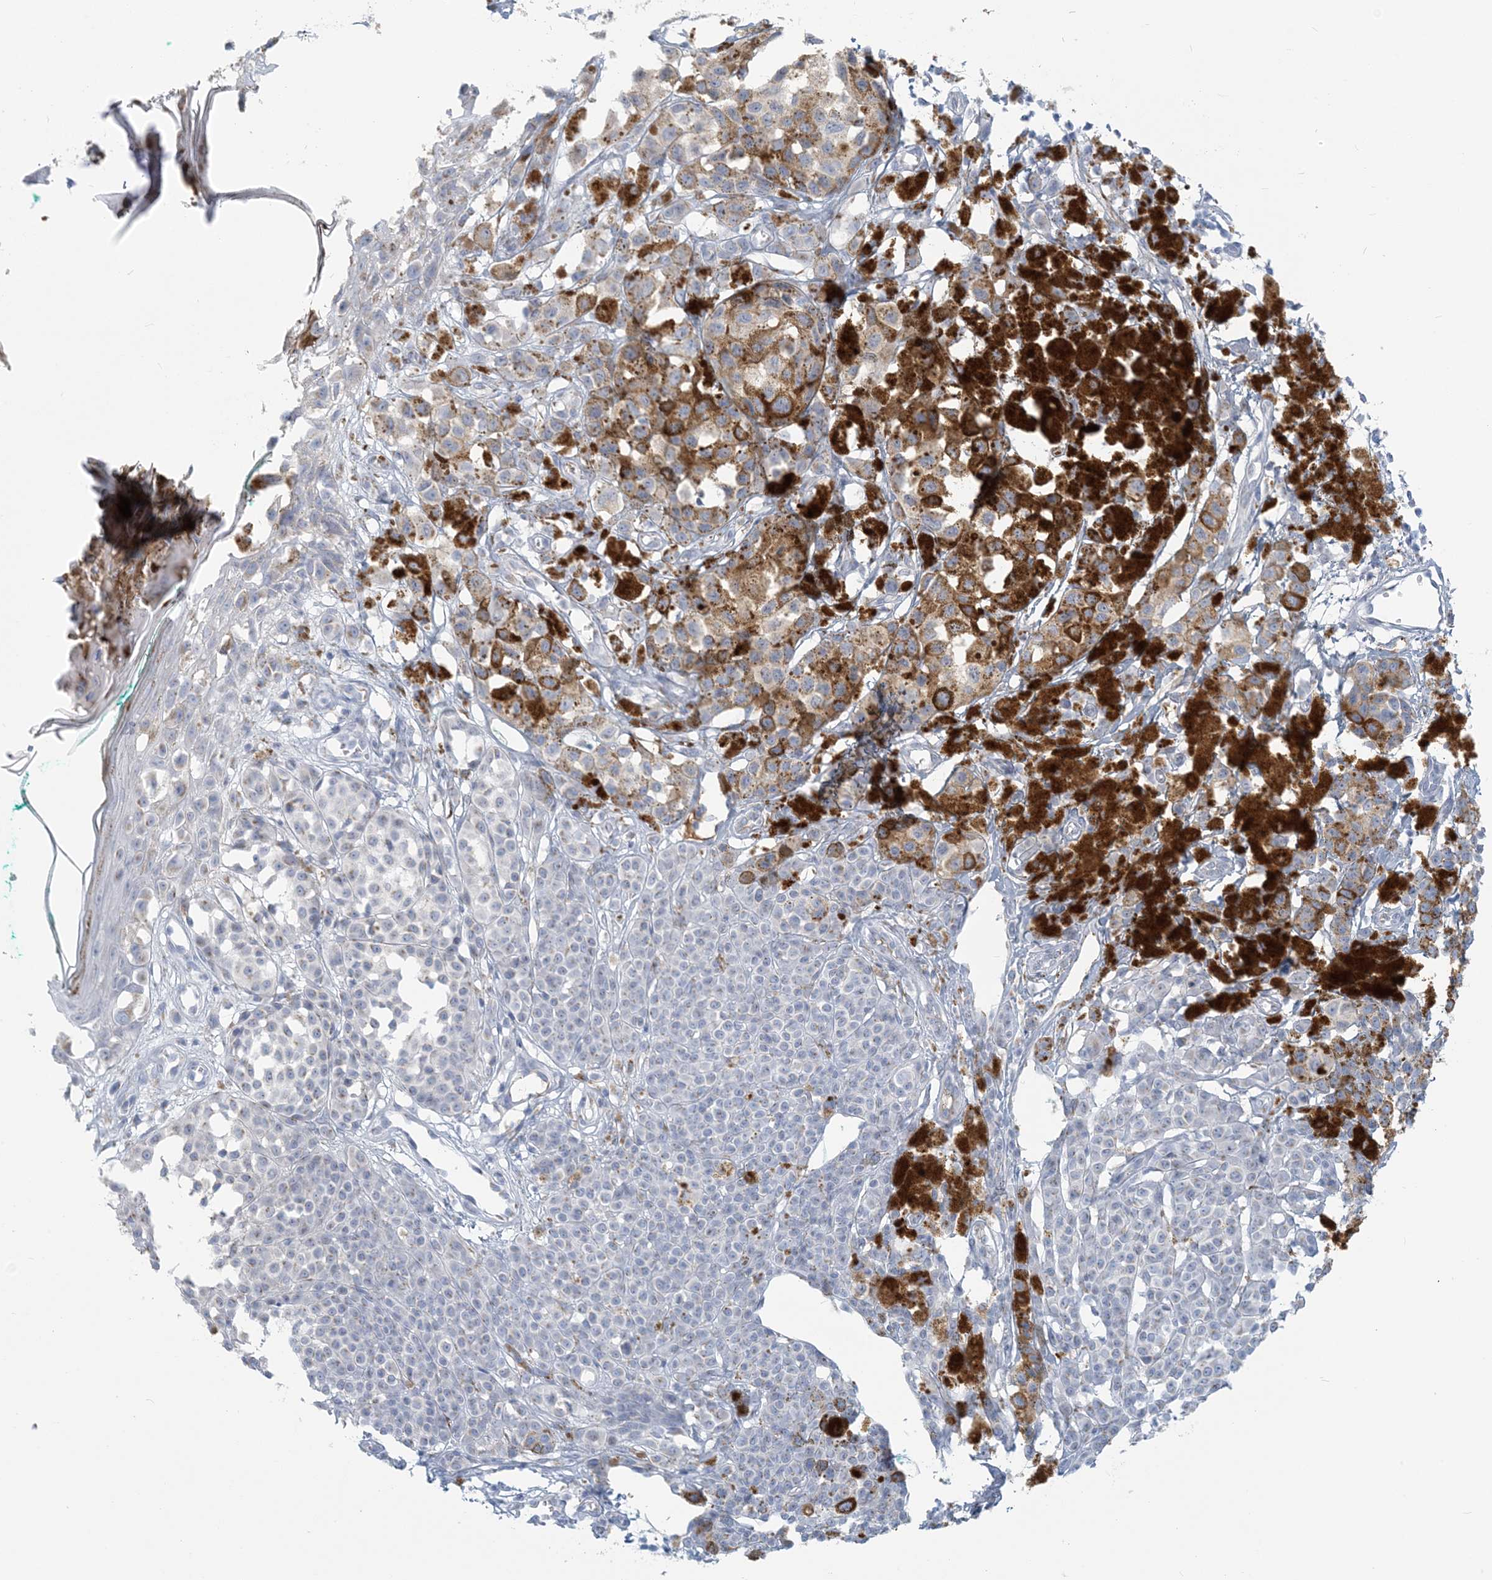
{"staining": {"intensity": "weak", "quantity": "25%-75%", "location": "cytoplasmic/membranous"}, "tissue": "melanoma", "cell_type": "Tumor cells", "image_type": "cancer", "snomed": [{"axis": "morphology", "description": "Malignant melanoma, NOS"}, {"axis": "topography", "description": "Skin of leg"}], "caption": "Malignant melanoma was stained to show a protein in brown. There is low levels of weak cytoplasmic/membranous positivity in approximately 25%-75% of tumor cells.", "gene": "SCML1", "patient": {"sex": "female", "age": 72}}